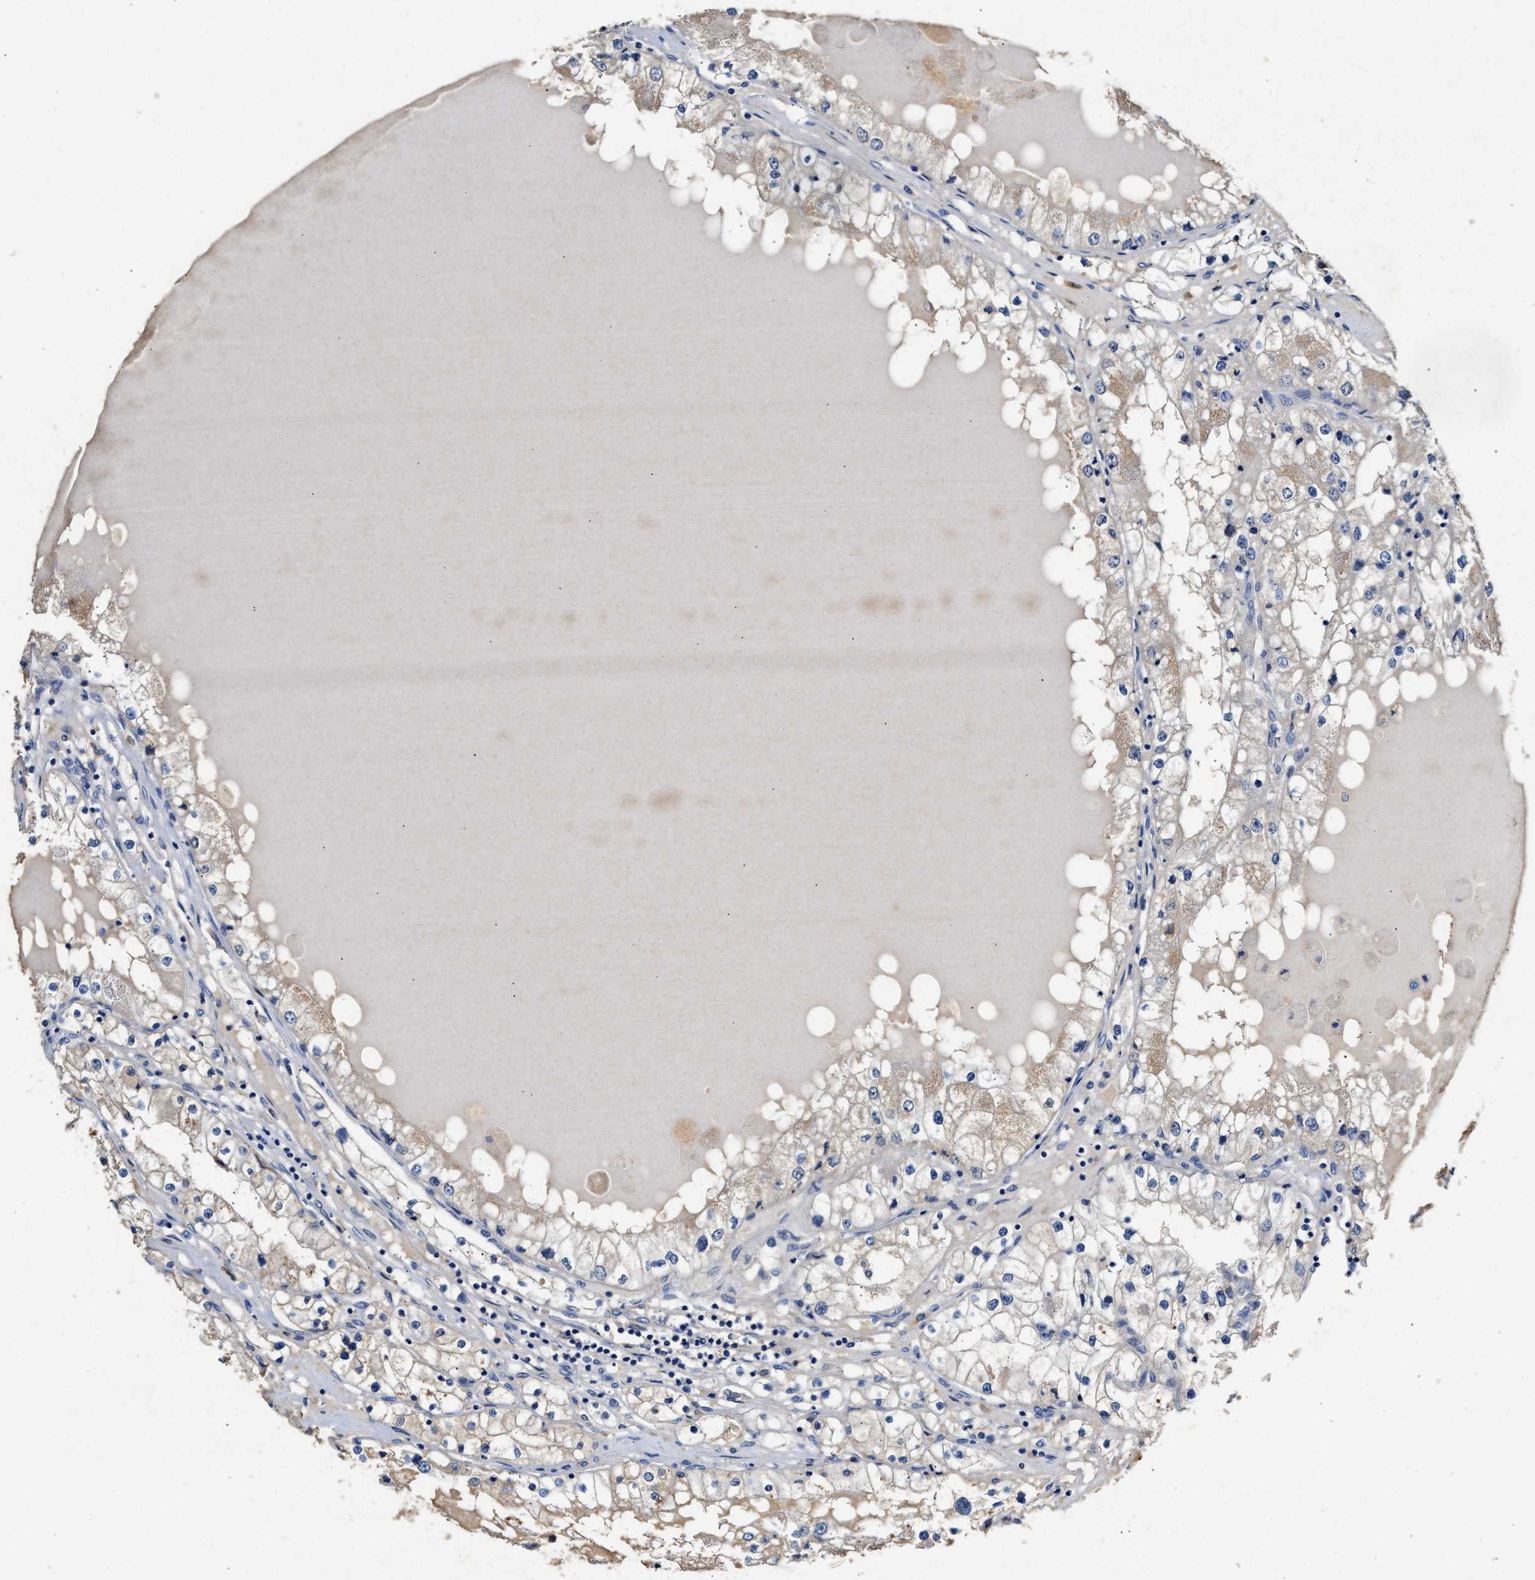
{"staining": {"intensity": "negative", "quantity": "none", "location": "none"}, "tissue": "renal cancer", "cell_type": "Tumor cells", "image_type": "cancer", "snomed": [{"axis": "morphology", "description": "Adenocarcinoma, NOS"}, {"axis": "topography", "description": "Kidney"}], "caption": "Protein analysis of adenocarcinoma (renal) displays no significant staining in tumor cells.", "gene": "SLCO2B1", "patient": {"sex": "male", "age": 68}}